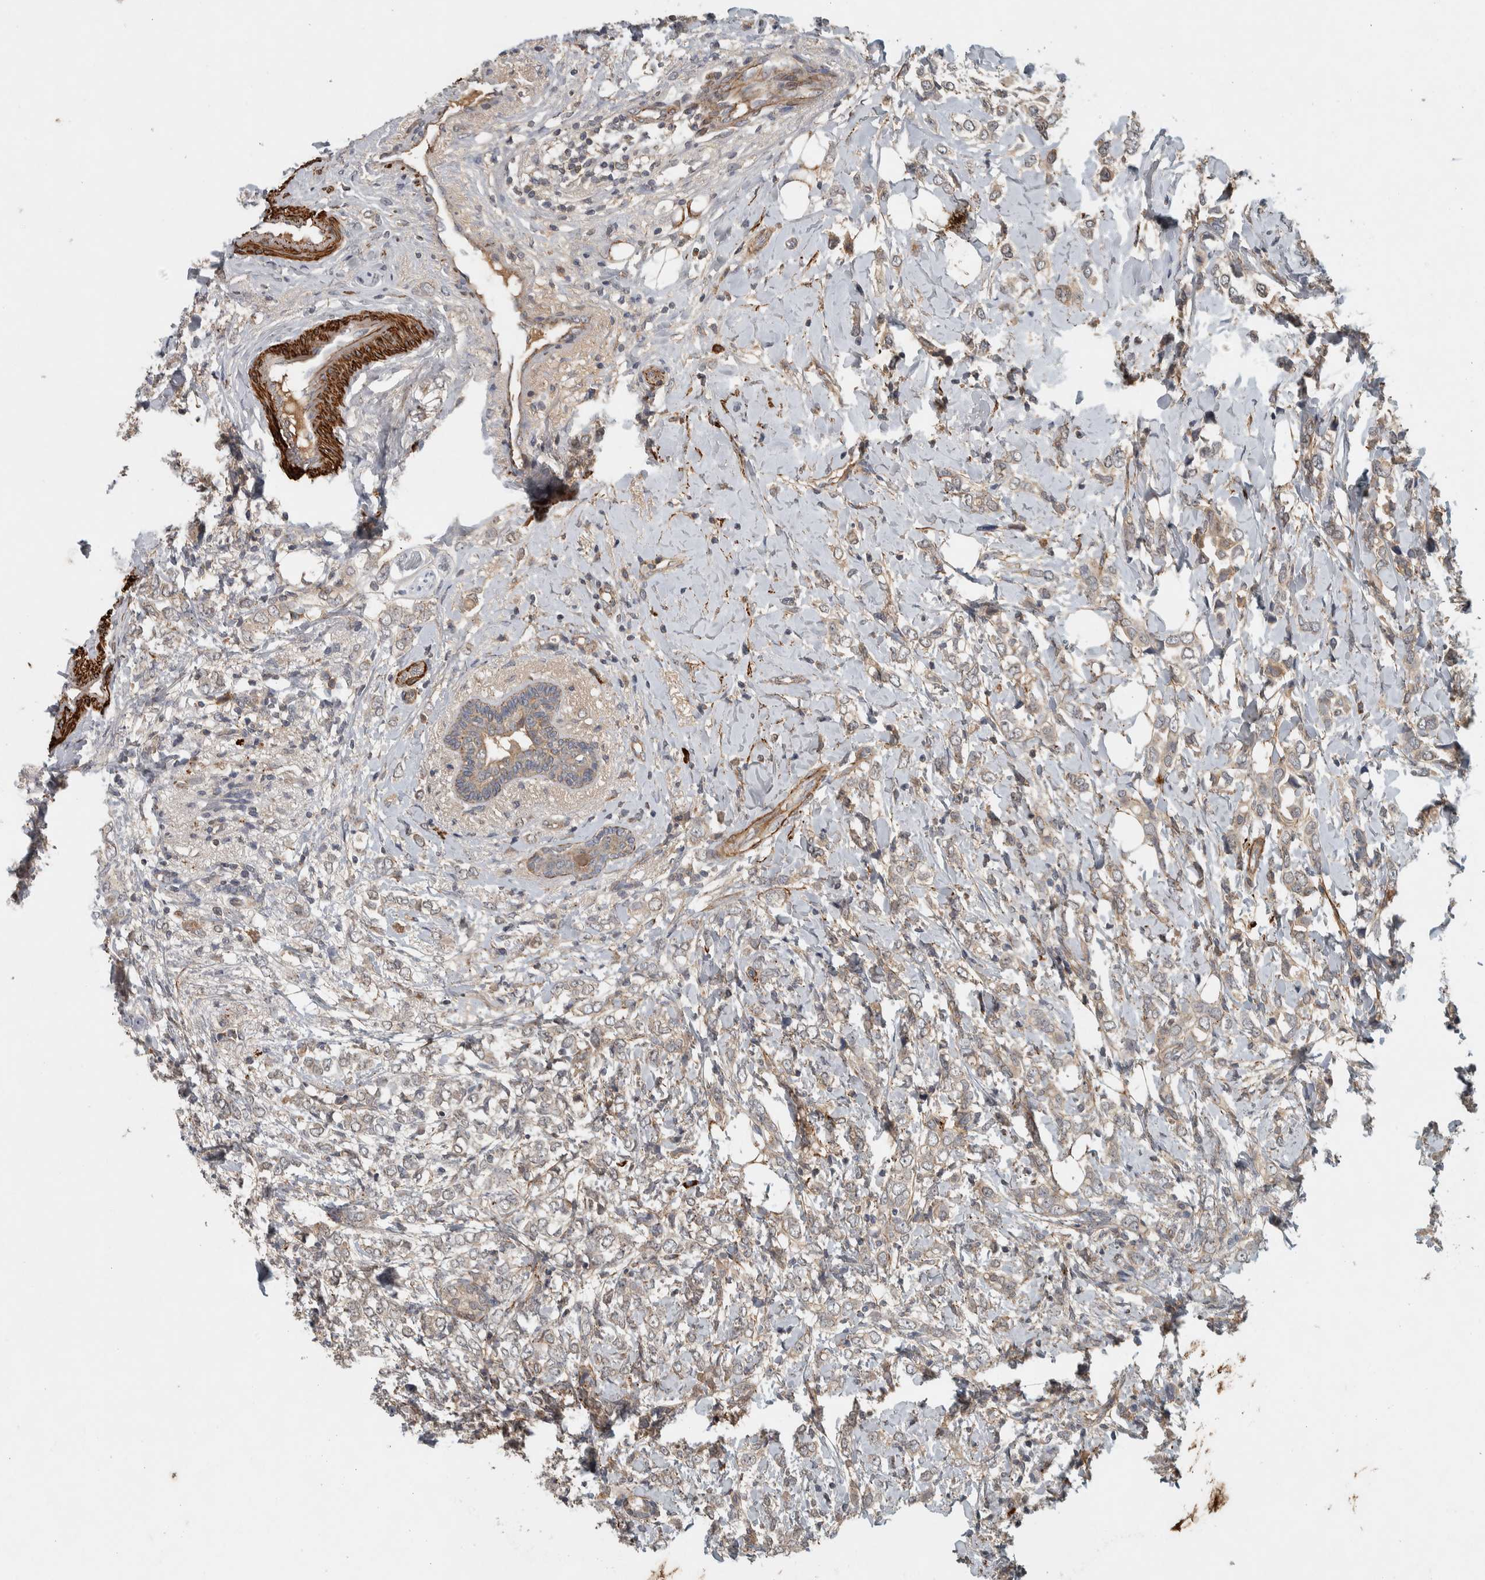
{"staining": {"intensity": "weak", "quantity": "<25%", "location": "cytoplasmic/membranous"}, "tissue": "breast cancer", "cell_type": "Tumor cells", "image_type": "cancer", "snomed": [{"axis": "morphology", "description": "Normal tissue, NOS"}, {"axis": "morphology", "description": "Lobular carcinoma"}, {"axis": "topography", "description": "Breast"}], "caption": "There is no significant staining in tumor cells of breast lobular carcinoma. (DAB (3,3'-diaminobenzidine) immunohistochemistry, high magnification).", "gene": "LBHD1", "patient": {"sex": "female", "age": 47}}